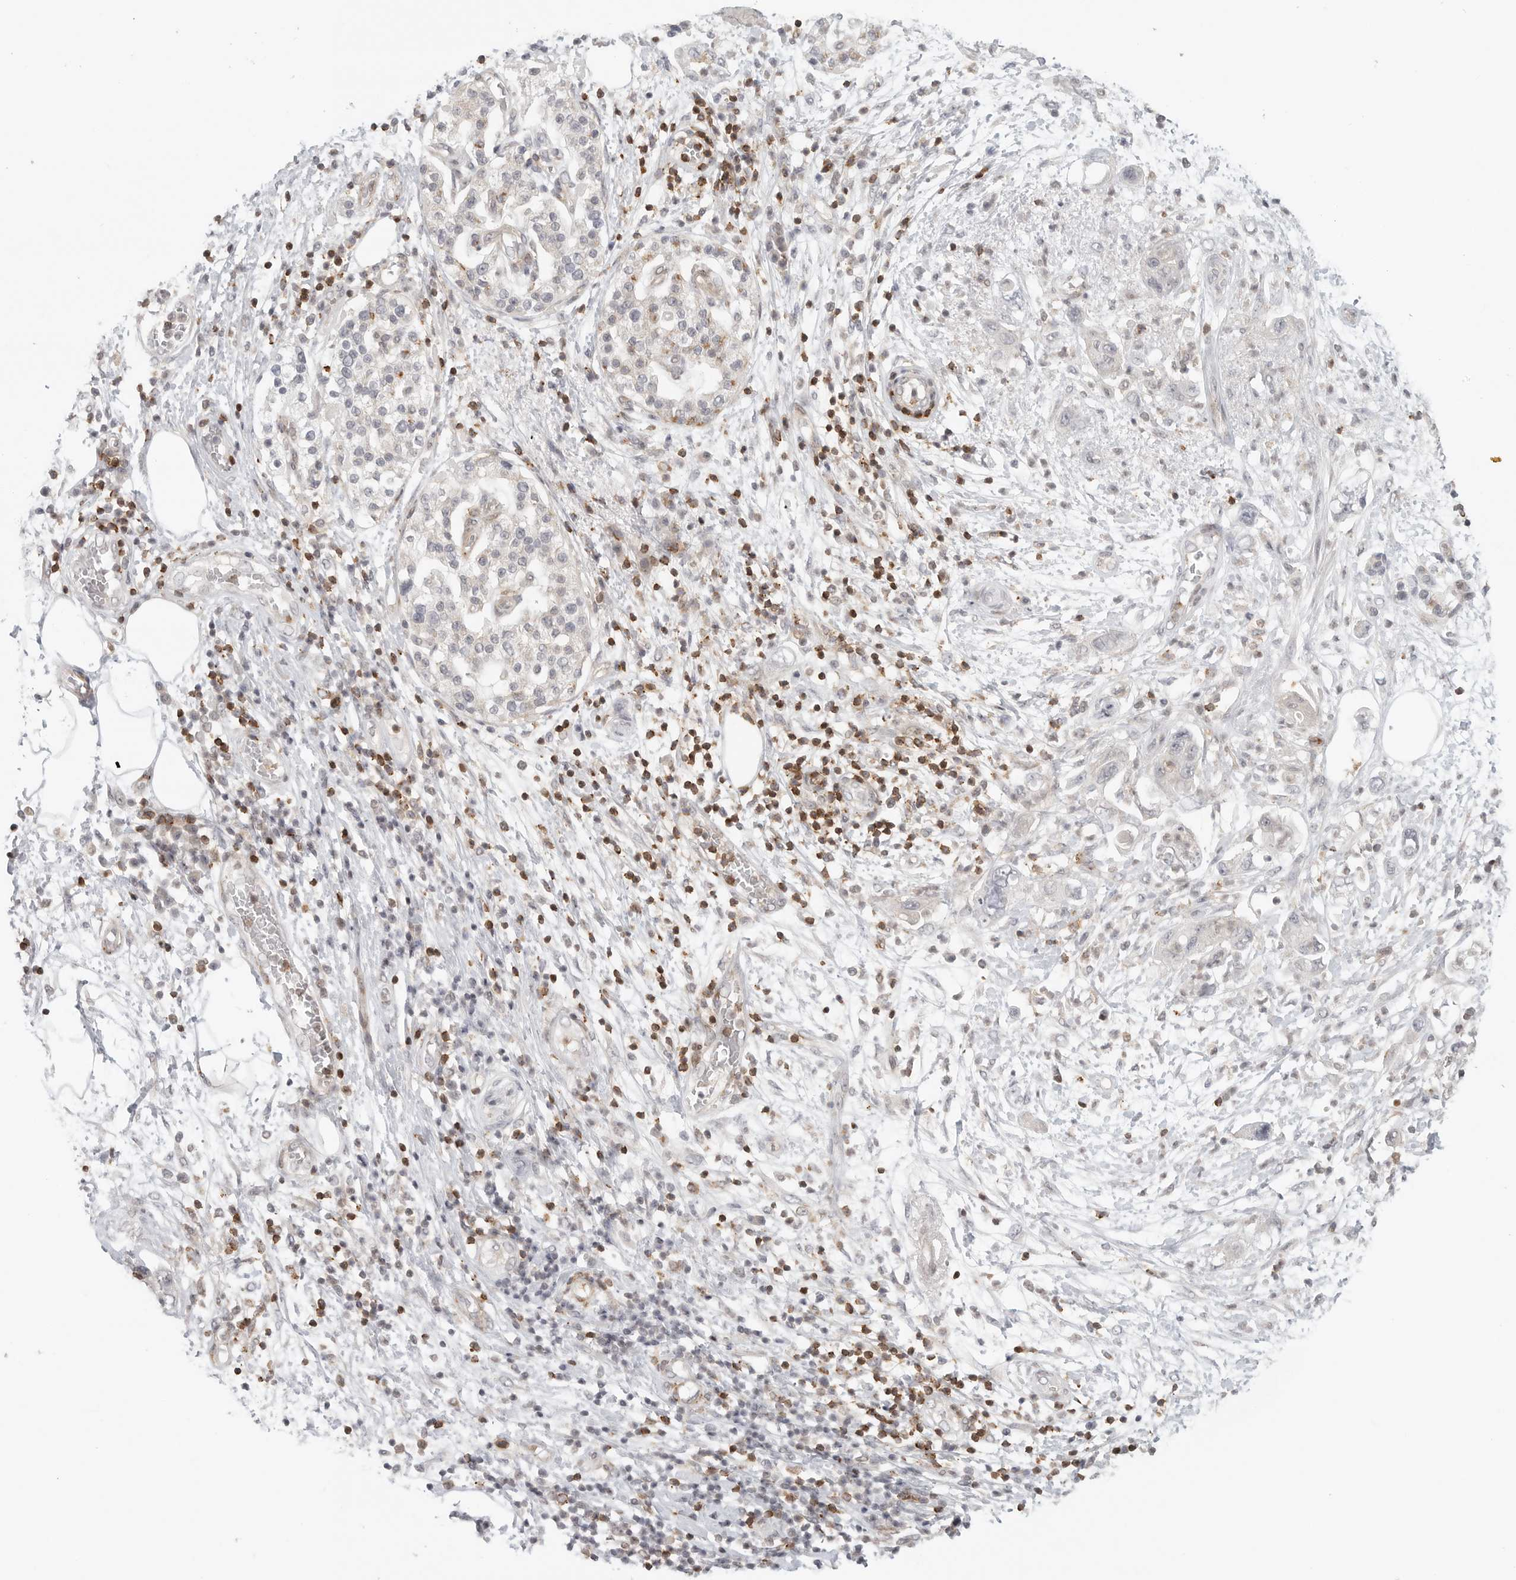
{"staining": {"intensity": "negative", "quantity": "none", "location": "none"}, "tissue": "pancreatic cancer", "cell_type": "Tumor cells", "image_type": "cancer", "snomed": [{"axis": "morphology", "description": "Adenocarcinoma, NOS"}, {"axis": "topography", "description": "Pancreas"}], "caption": "Tumor cells show no significant protein positivity in pancreatic adenocarcinoma.", "gene": "SH3KBP1", "patient": {"sex": "female", "age": 73}}